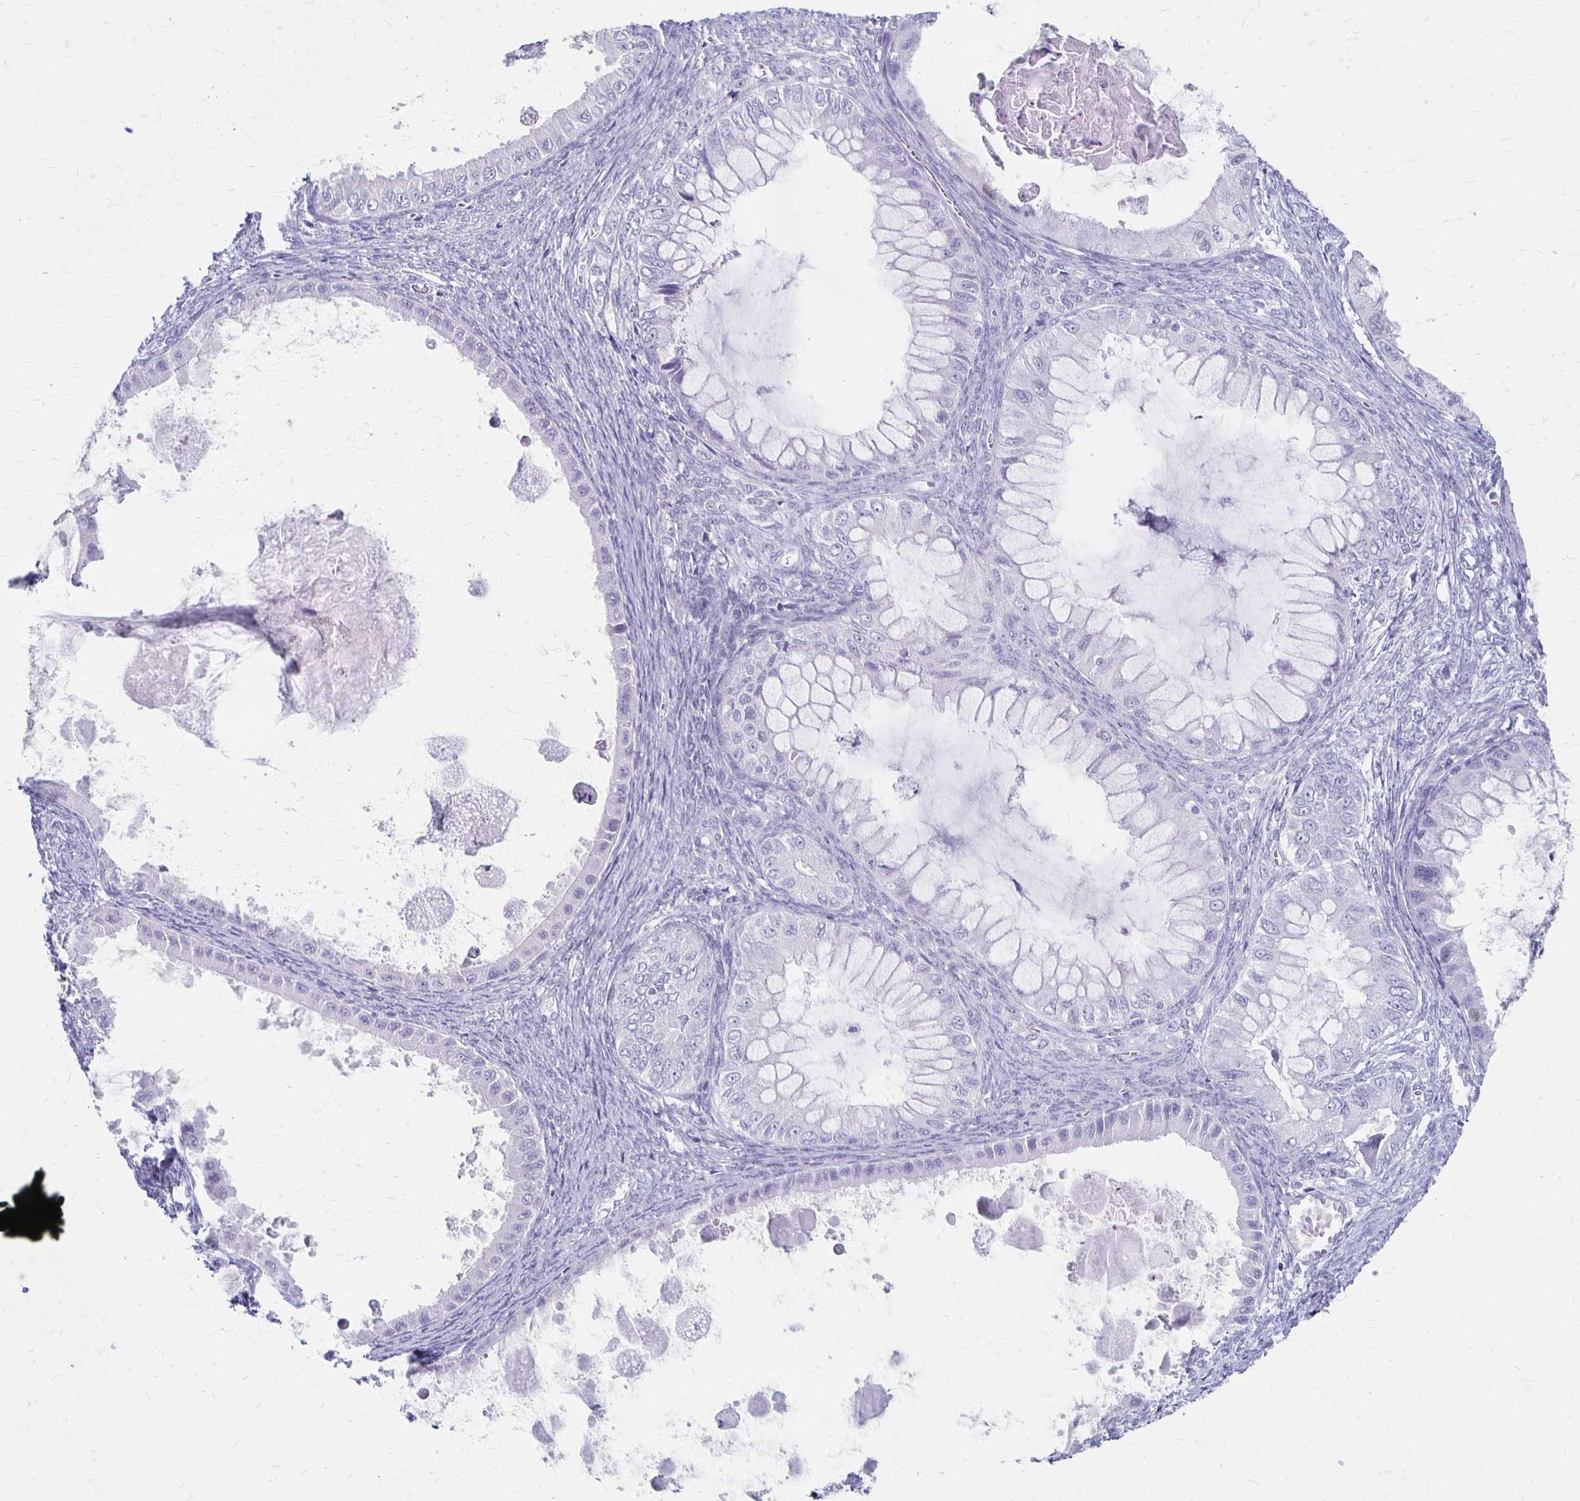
{"staining": {"intensity": "negative", "quantity": "none", "location": "none"}, "tissue": "ovarian cancer", "cell_type": "Tumor cells", "image_type": "cancer", "snomed": [{"axis": "morphology", "description": "Cystadenocarcinoma, mucinous, NOS"}, {"axis": "topography", "description": "Ovary"}], "caption": "This is a photomicrograph of immunohistochemistry staining of mucinous cystadenocarcinoma (ovarian), which shows no staining in tumor cells. The staining was performed using DAB to visualize the protein expression in brown, while the nuclei were stained in blue with hematoxylin (Magnification: 20x).", "gene": "MAGEC2", "patient": {"sex": "female", "age": 64}}